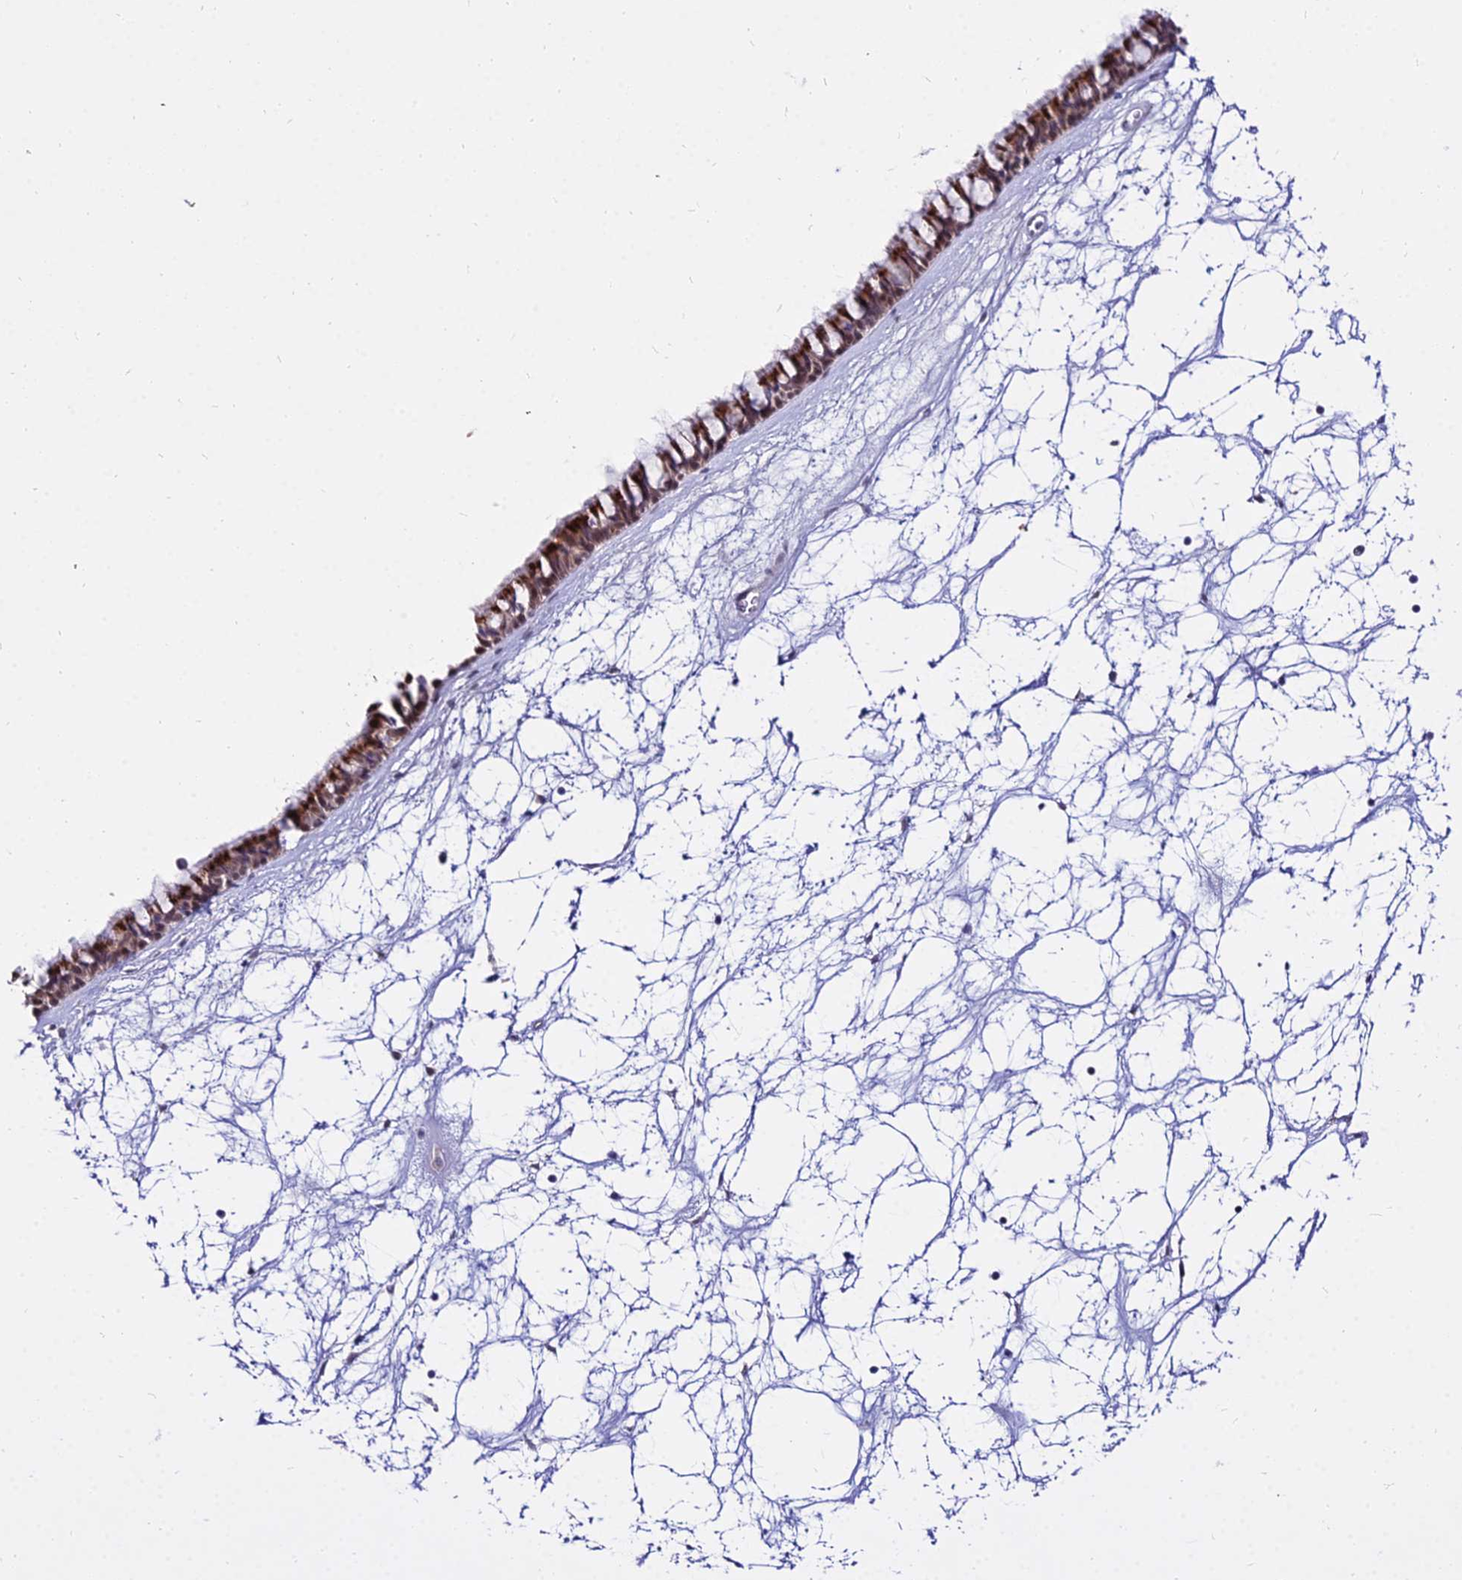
{"staining": {"intensity": "strong", "quantity": ">75%", "location": "cytoplasmic/membranous,nuclear"}, "tissue": "nasopharynx", "cell_type": "Respiratory epithelial cells", "image_type": "normal", "snomed": [{"axis": "morphology", "description": "Normal tissue, NOS"}, {"axis": "topography", "description": "Nasopharynx"}], "caption": "This histopathology image demonstrates IHC staining of benign nasopharynx, with high strong cytoplasmic/membranous,nuclear positivity in about >75% of respiratory epithelial cells.", "gene": "C6orf163", "patient": {"sex": "male", "age": 64}}